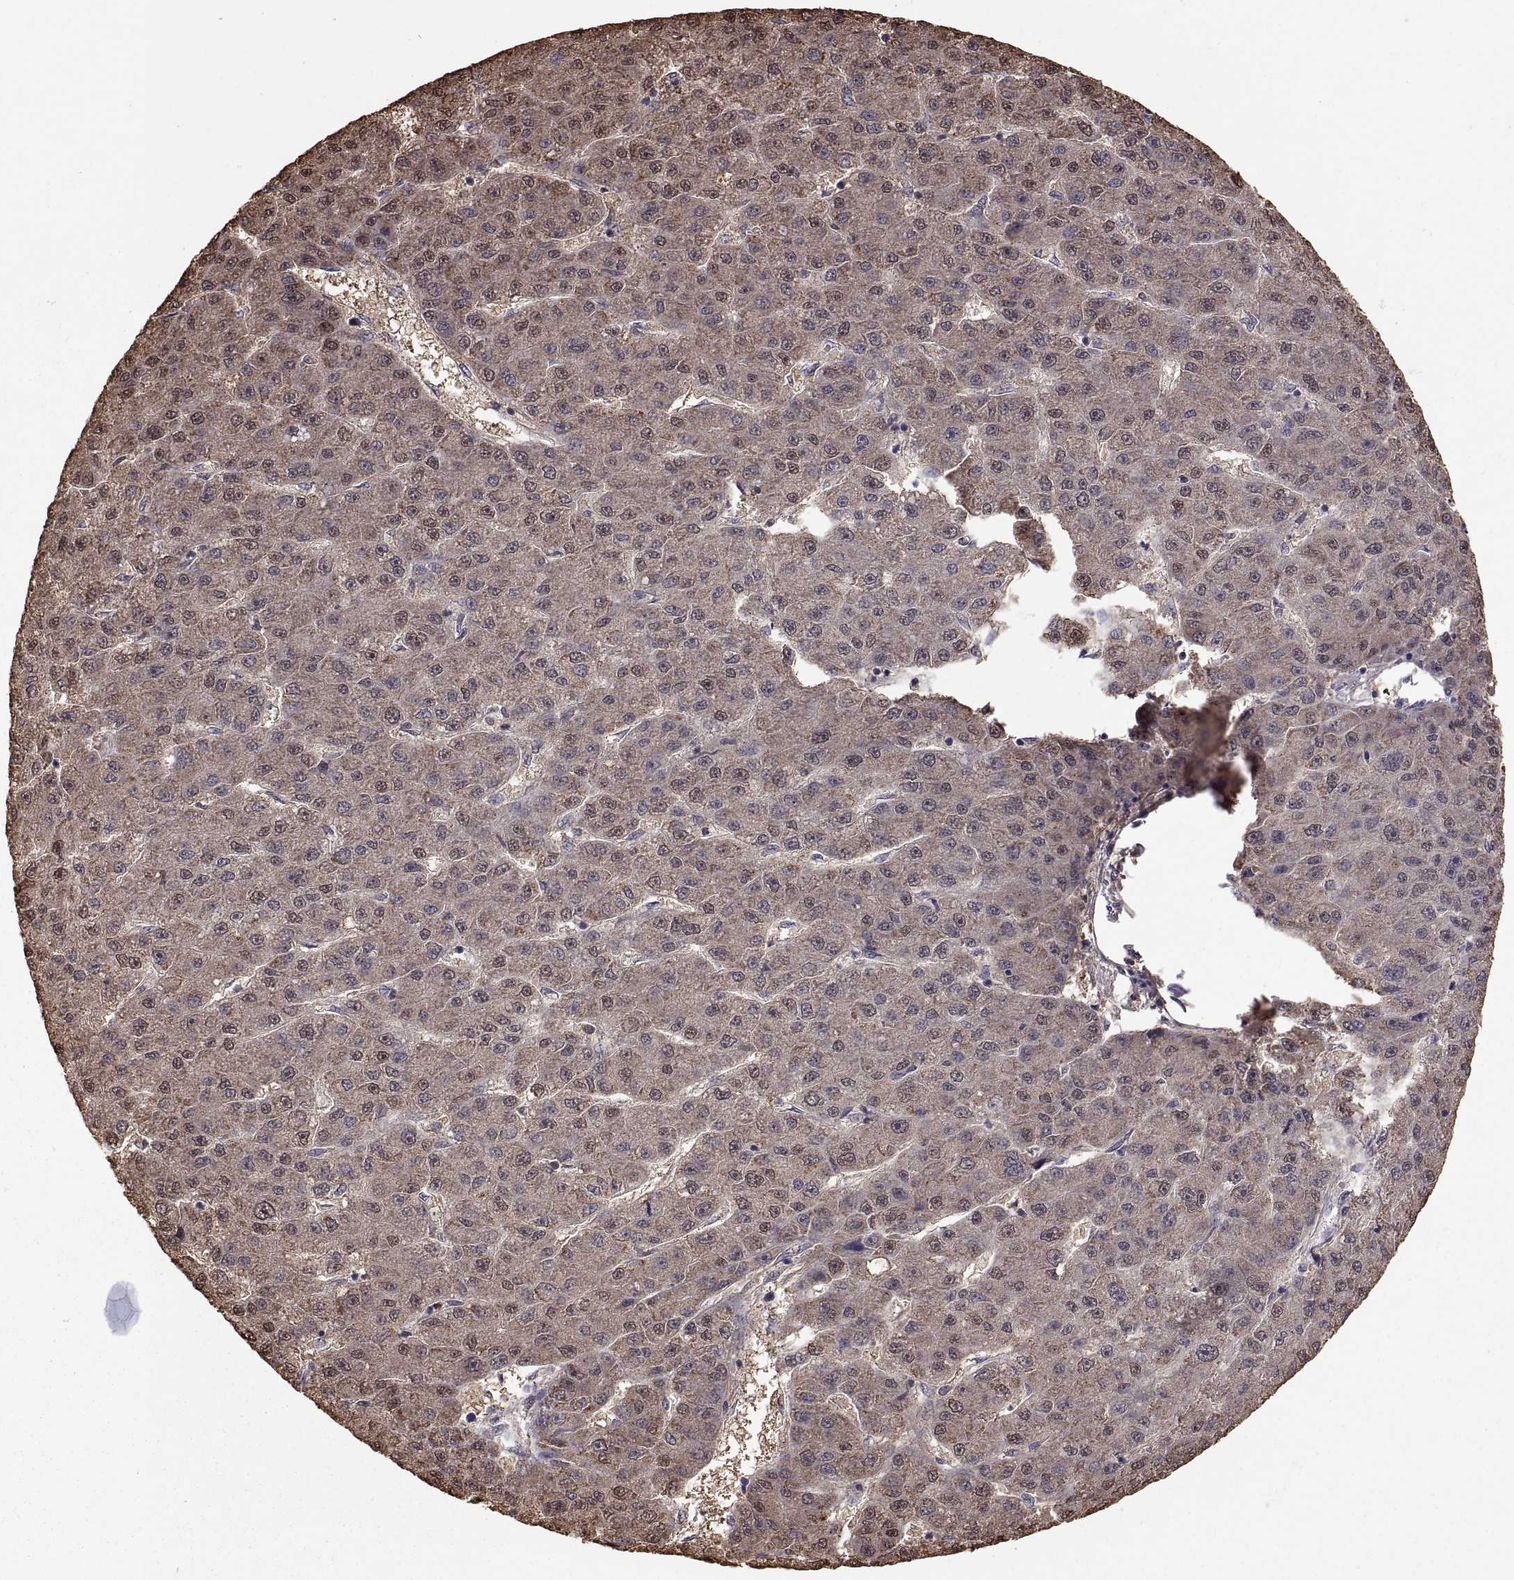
{"staining": {"intensity": "weak", "quantity": ">75%", "location": "cytoplasmic/membranous"}, "tissue": "liver cancer", "cell_type": "Tumor cells", "image_type": "cancer", "snomed": [{"axis": "morphology", "description": "Carcinoma, Hepatocellular, NOS"}, {"axis": "topography", "description": "Liver"}], "caption": "There is low levels of weak cytoplasmic/membranous expression in tumor cells of hepatocellular carcinoma (liver), as demonstrated by immunohistochemical staining (brown color).", "gene": "ZNRF2", "patient": {"sex": "male", "age": 67}}